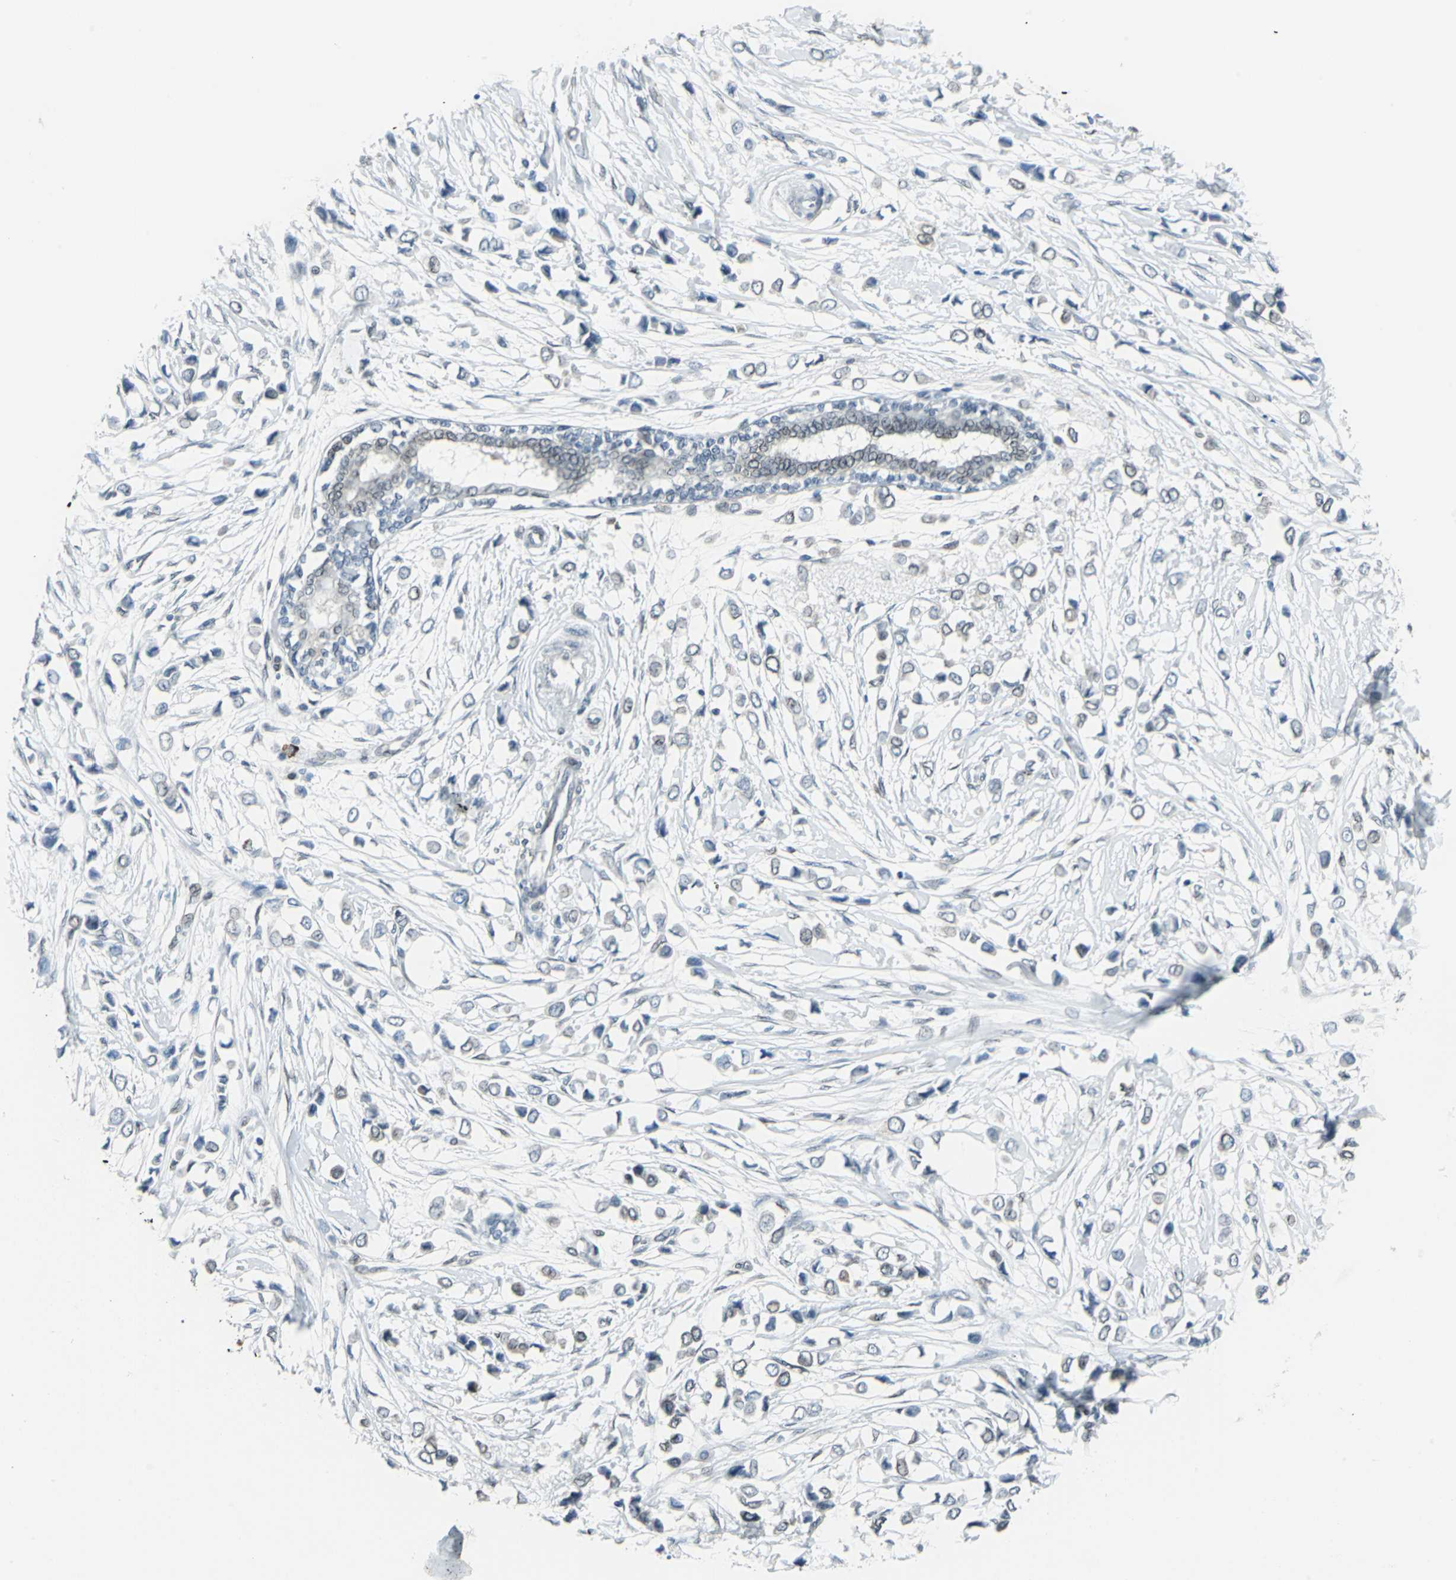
{"staining": {"intensity": "negative", "quantity": "none", "location": "none"}, "tissue": "breast cancer", "cell_type": "Tumor cells", "image_type": "cancer", "snomed": [{"axis": "morphology", "description": "Lobular carcinoma"}, {"axis": "topography", "description": "Breast"}], "caption": "Protein analysis of breast cancer (lobular carcinoma) demonstrates no significant positivity in tumor cells. Nuclei are stained in blue.", "gene": "SNUPN", "patient": {"sex": "female", "age": 51}}